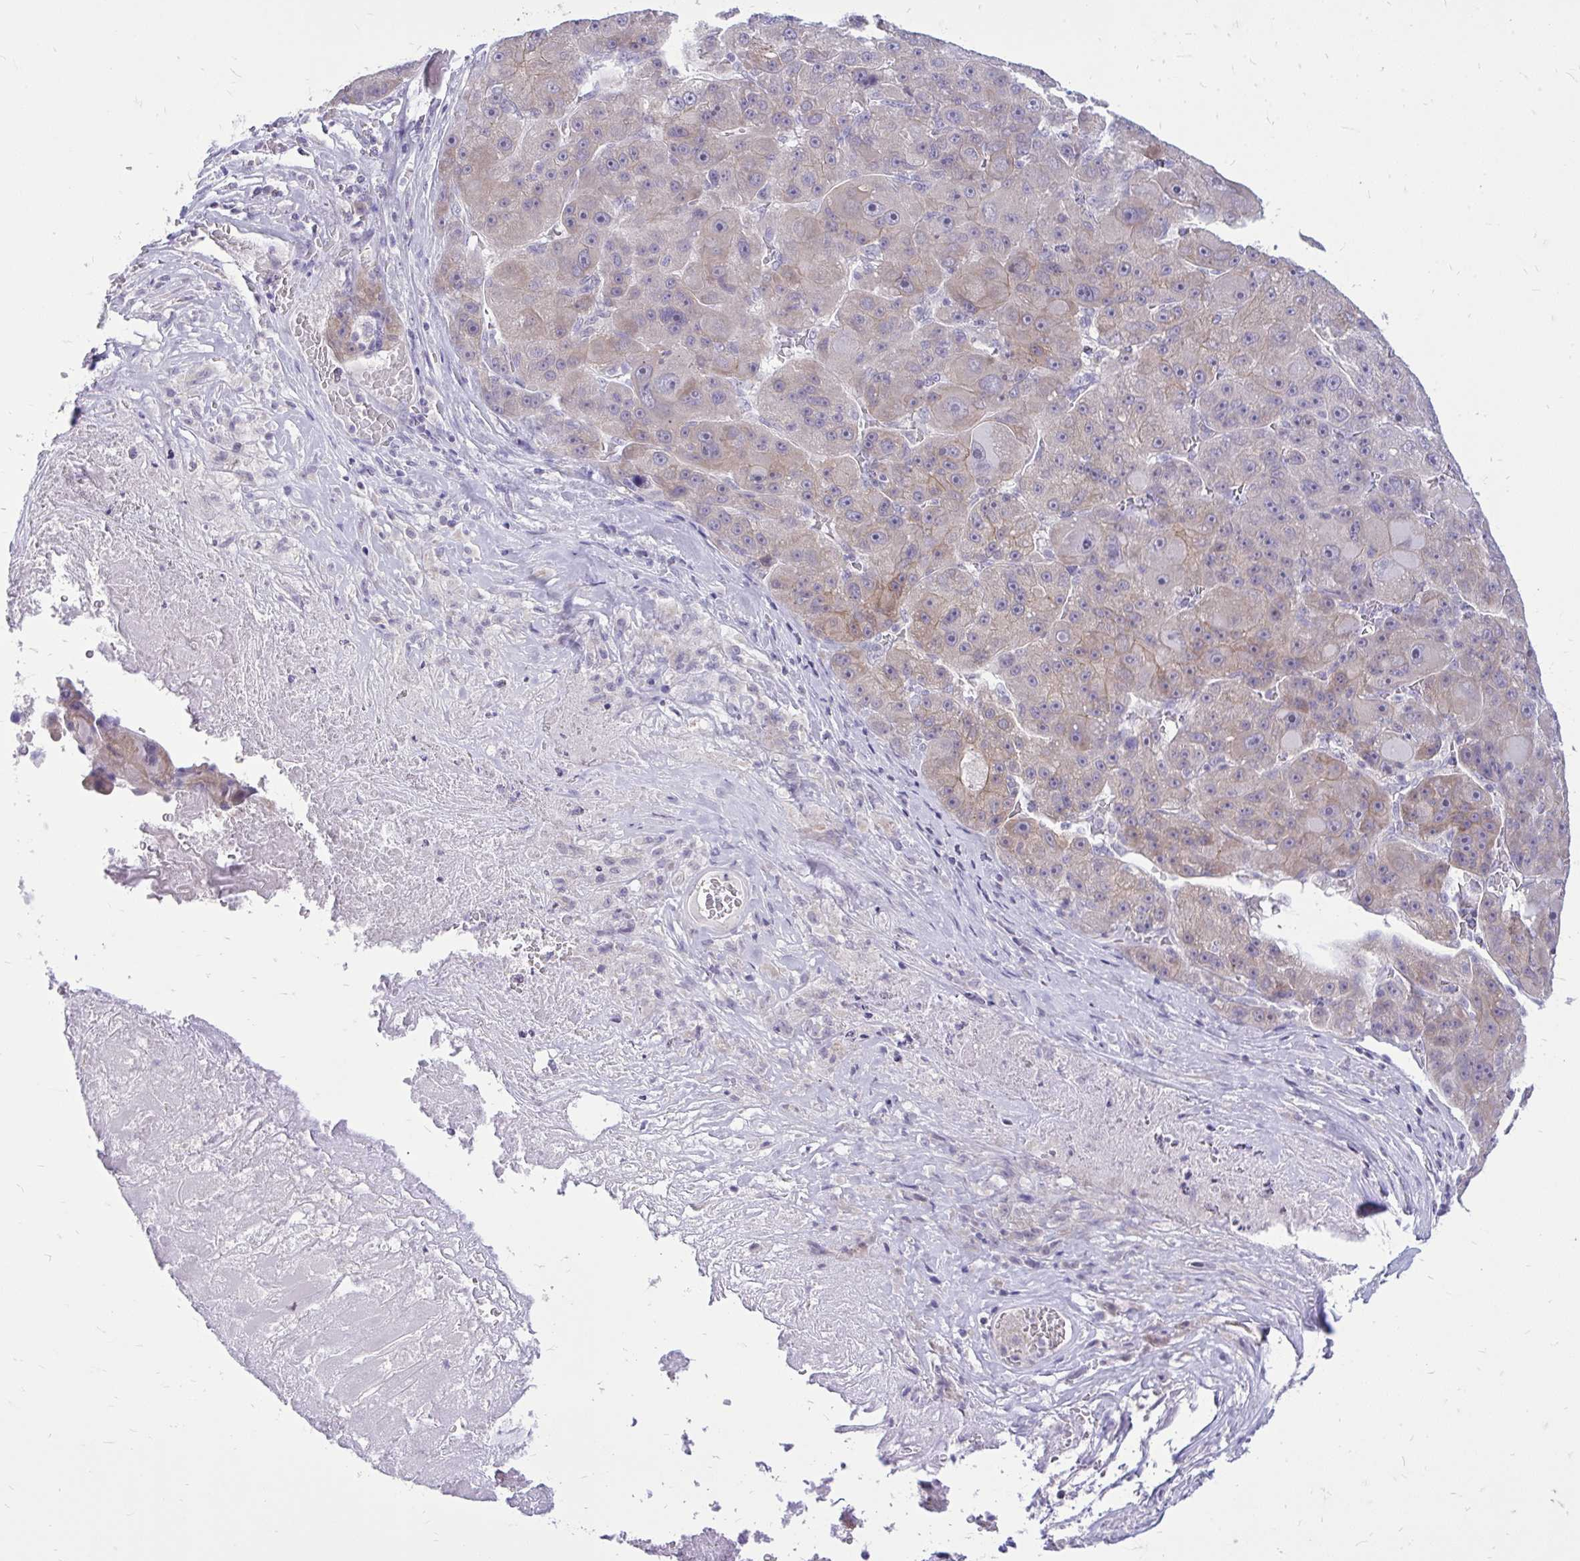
{"staining": {"intensity": "weak", "quantity": "<25%", "location": "cytoplasmic/membranous"}, "tissue": "liver cancer", "cell_type": "Tumor cells", "image_type": "cancer", "snomed": [{"axis": "morphology", "description": "Carcinoma, Hepatocellular, NOS"}, {"axis": "topography", "description": "Liver"}], "caption": "There is no significant staining in tumor cells of liver cancer.", "gene": "SPTBN2", "patient": {"sex": "male", "age": 76}}